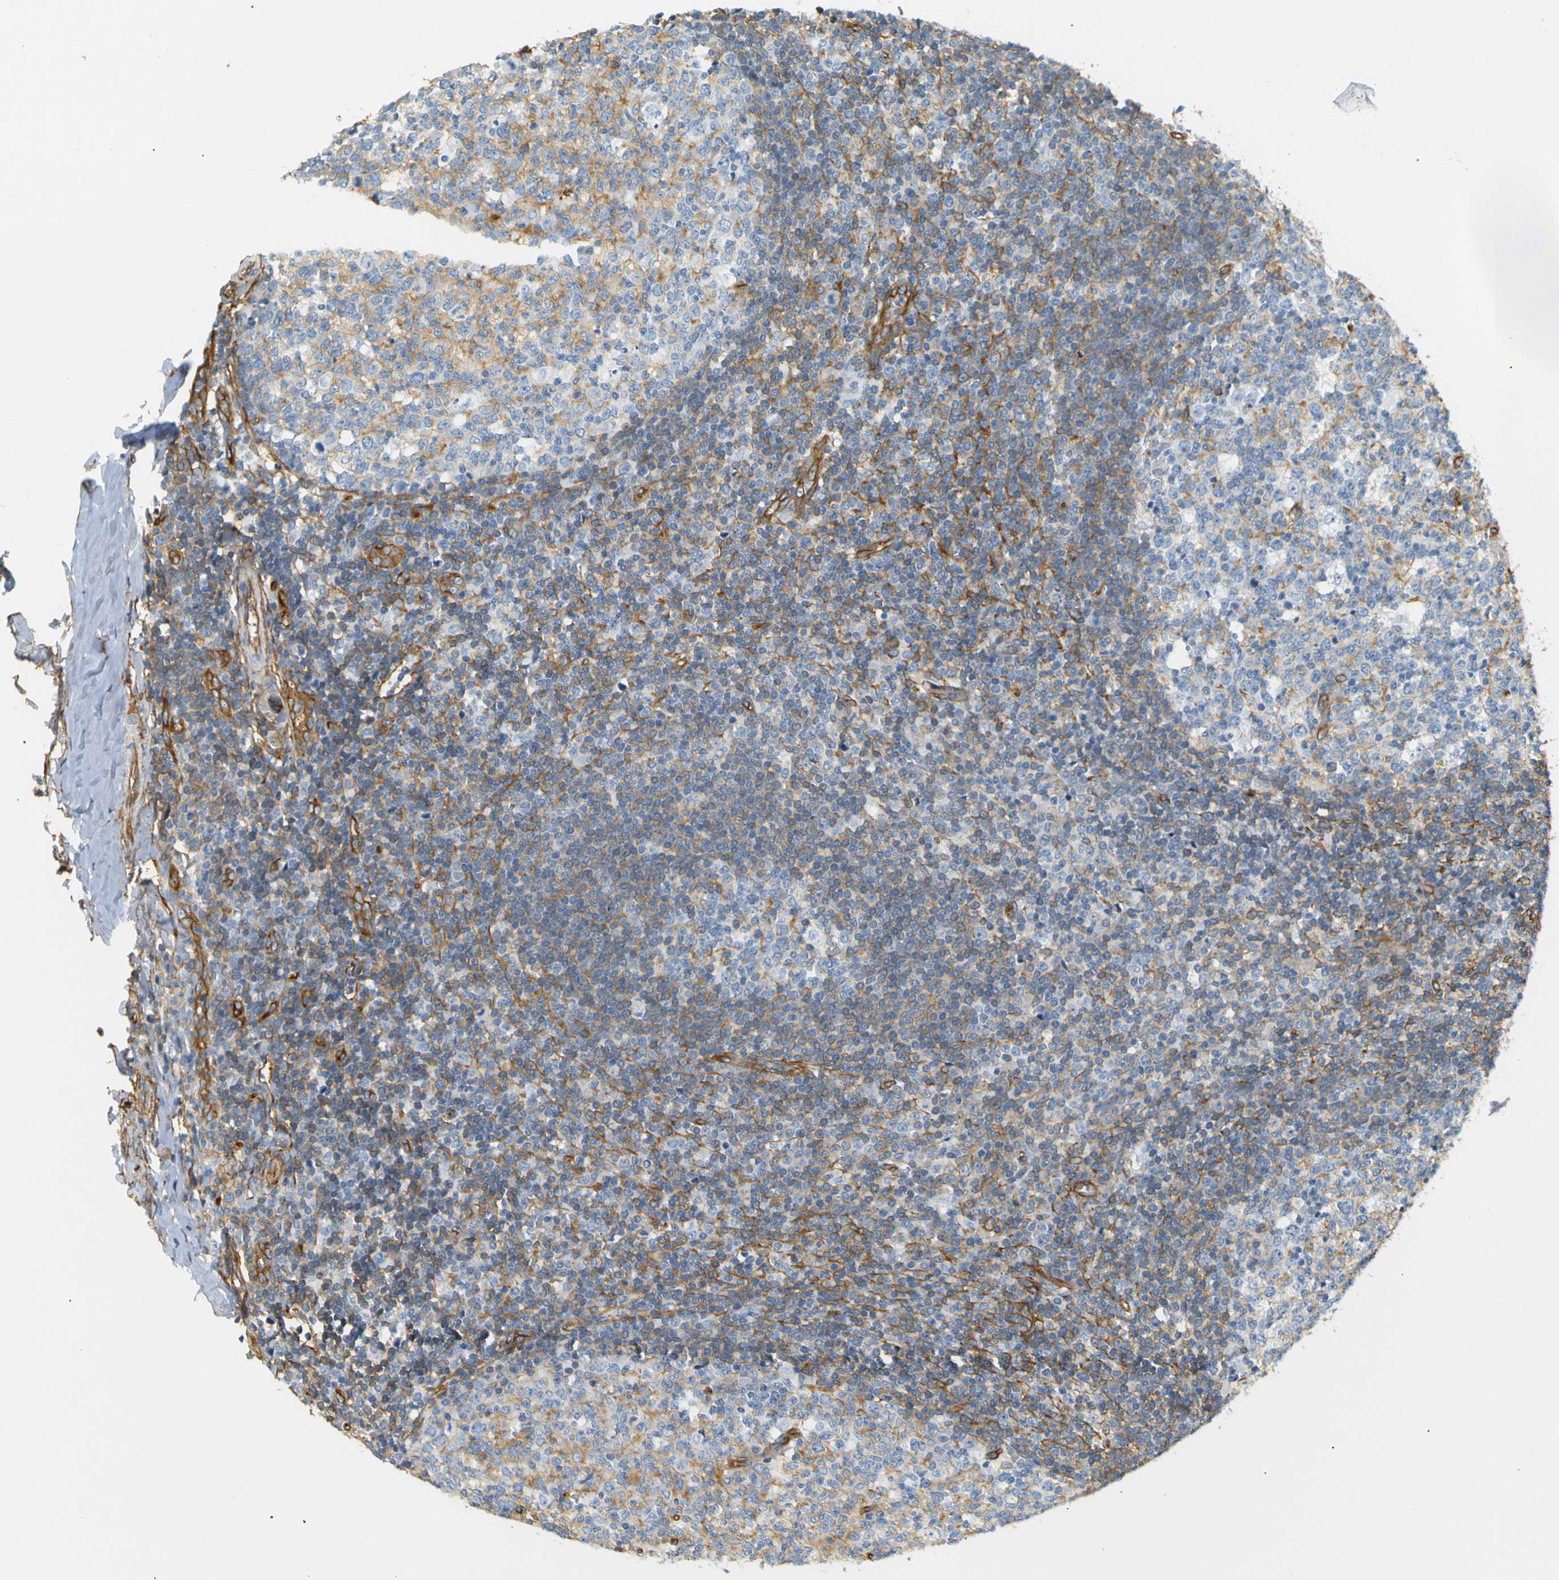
{"staining": {"intensity": "moderate", "quantity": "25%-75%", "location": "cytoplasmic/membranous"}, "tissue": "tonsil", "cell_type": "Germinal center cells", "image_type": "normal", "snomed": [{"axis": "morphology", "description": "Normal tissue, NOS"}, {"axis": "topography", "description": "Tonsil"}], "caption": "Protein staining of unremarkable tonsil displays moderate cytoplasmic/membranous positivity in about 25%-75% of germinal center cells. (DAB IHC with brightfield microscopy, high magnification).", "gene": "SPTBN1", "patient": {"sex": "female", "age": 19}}